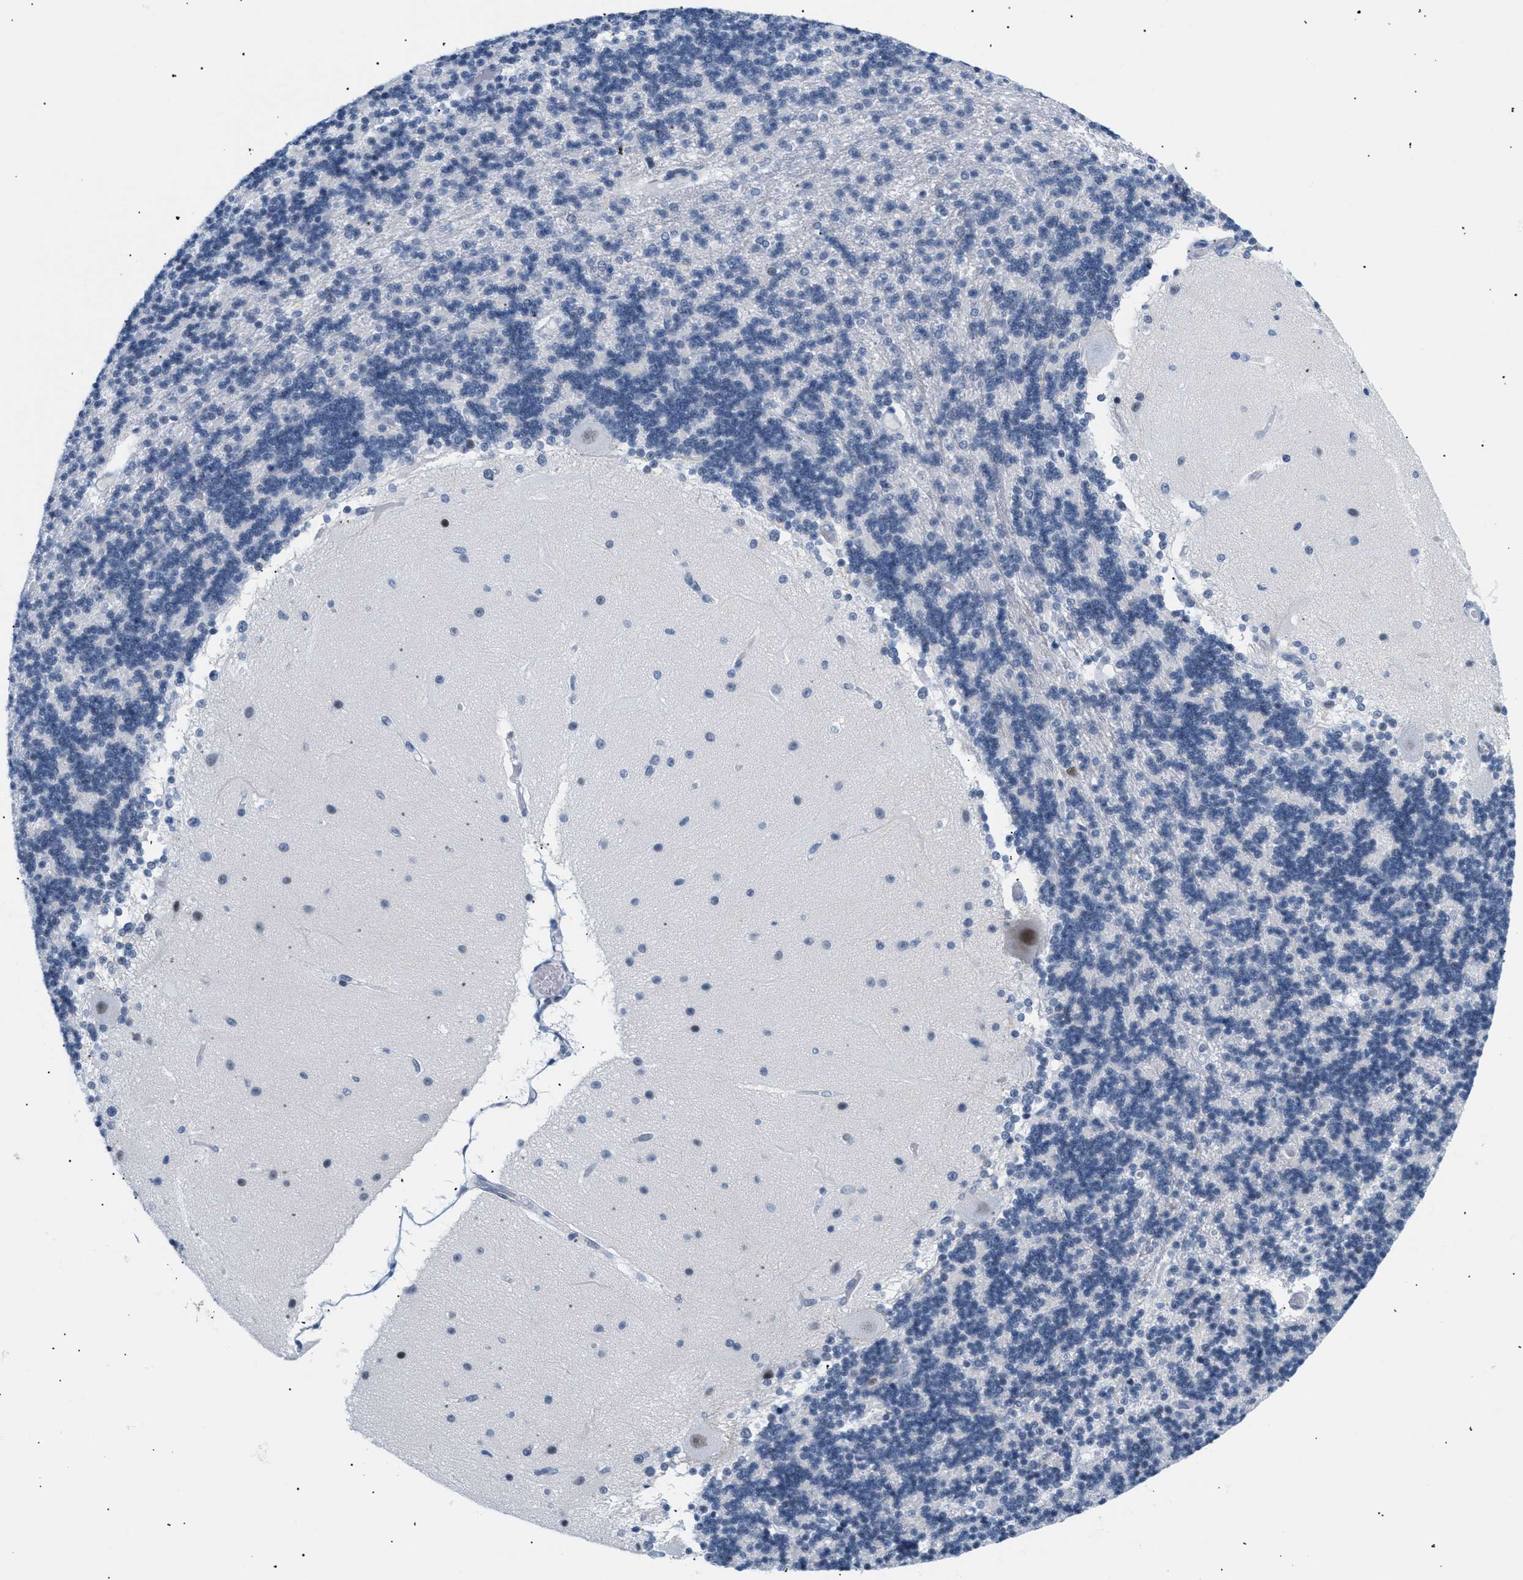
{"staining": {"intensity": "negative", "quantity": "none", "location": "none"}, "tissue": "cerebellum", "cell_type": "Cells in granular layer", "image_type": "normal", "snomed": [{"axis": "morphology", "description": "Normal tissue, NOS"}, {"axis": "topography", "description": "Cerebellum"}], "caption": "Immunohistochemistry of benign cerebellum displays no positivity in cells in granular layer. The staining was performed using DAB (3,3'-diaminobenzidine) to visualize the protein expression in brown, while the nuclei were stained in blue with hematoxylin (Magnification: 20x).", "gene": "ELN", "patient": {"sex": "female", "age": 54}}